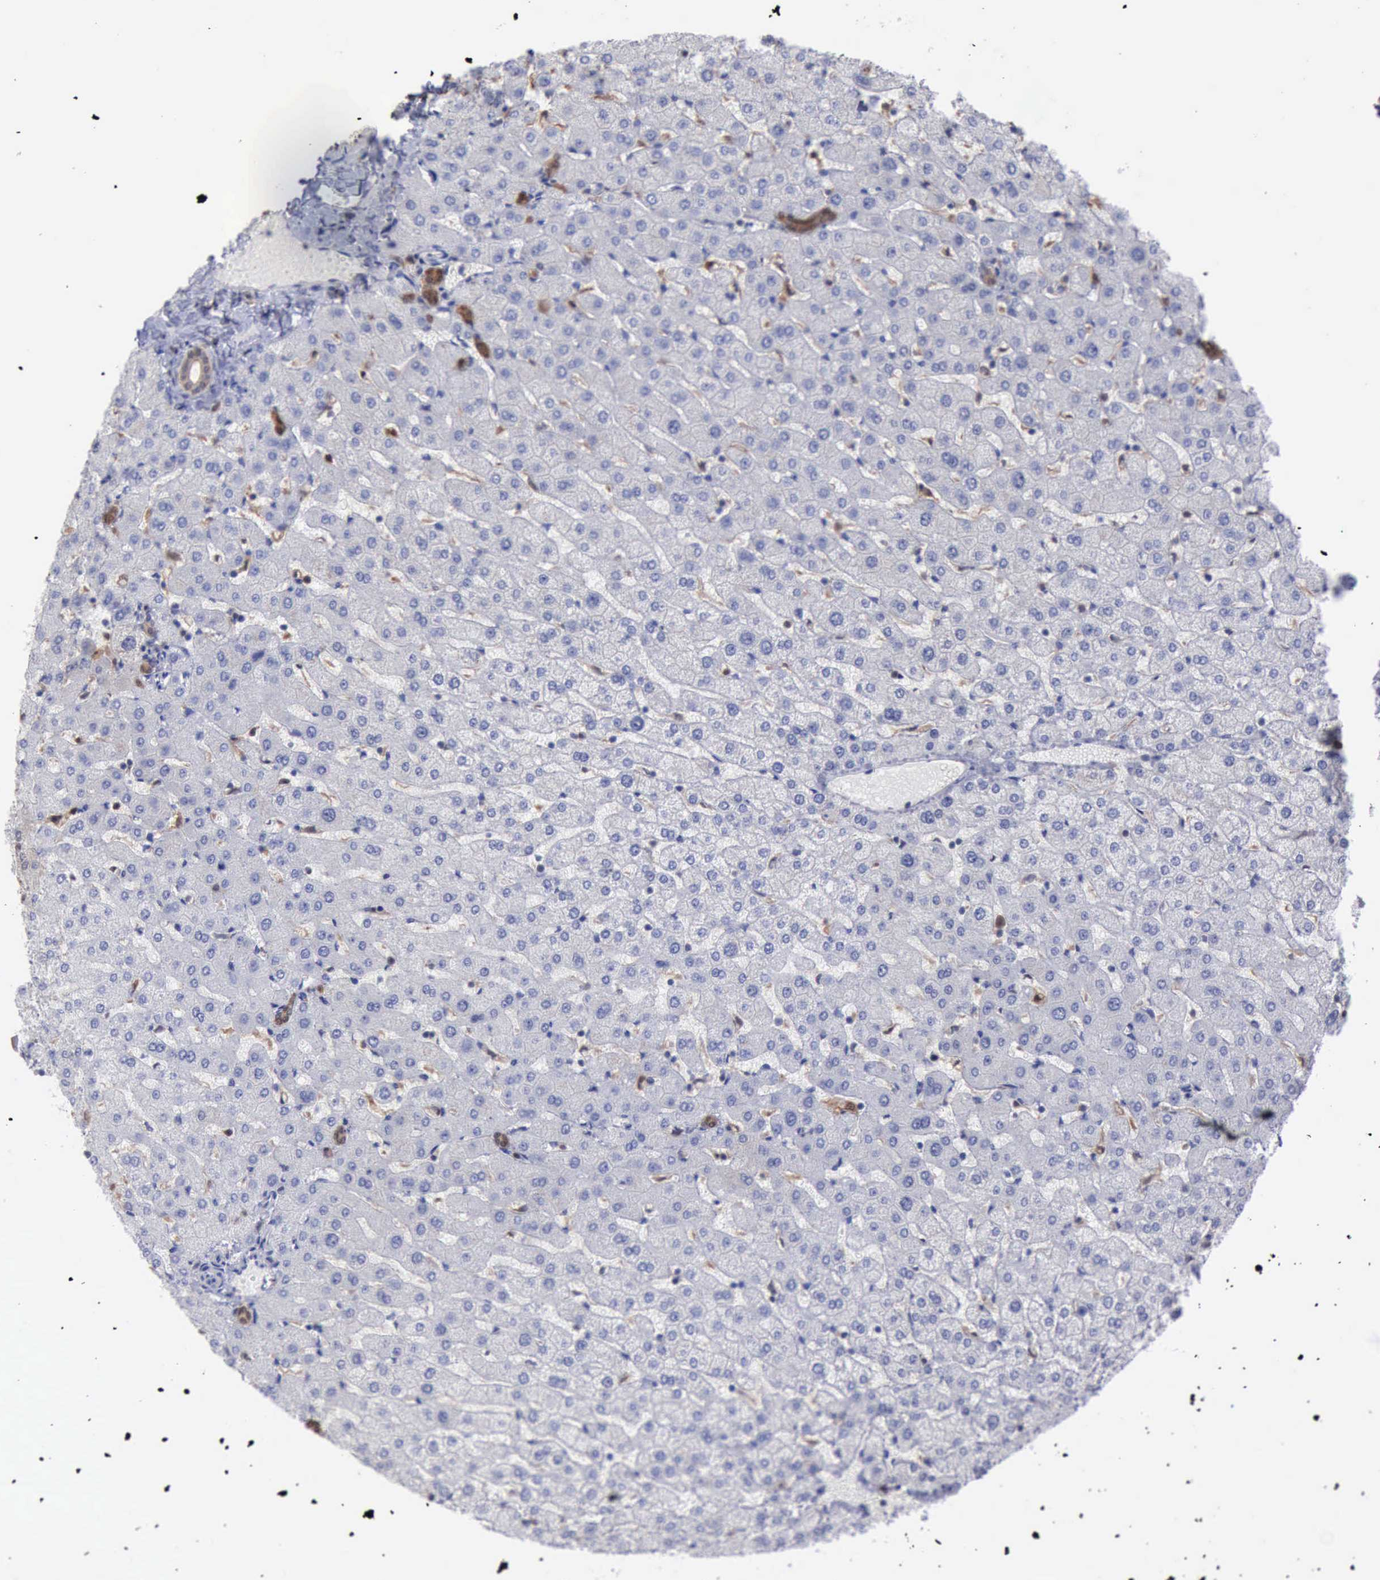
{"staining": {"intensity": "negative", "quantity": "none", "location": "none"}, "tissue": "liver", "cell_type": "Cholangiocytes", "image_type": "normal", "snomed": [{"axis": "morphology", "description": "Normal tissue, NOS"}, {"axis": "morphology", "description": "Fibrosis, NOS"}, {"axis": "topography", "description": "Liver"}], "caption": "Immunohistochemistry (IHC) image of unremarkable liver: human liver stained with DAB demonstrates no significant protein positivity in cholangiocytes.", "gene": "STAT1", "patient": {"sex": "female", "age": 29}}